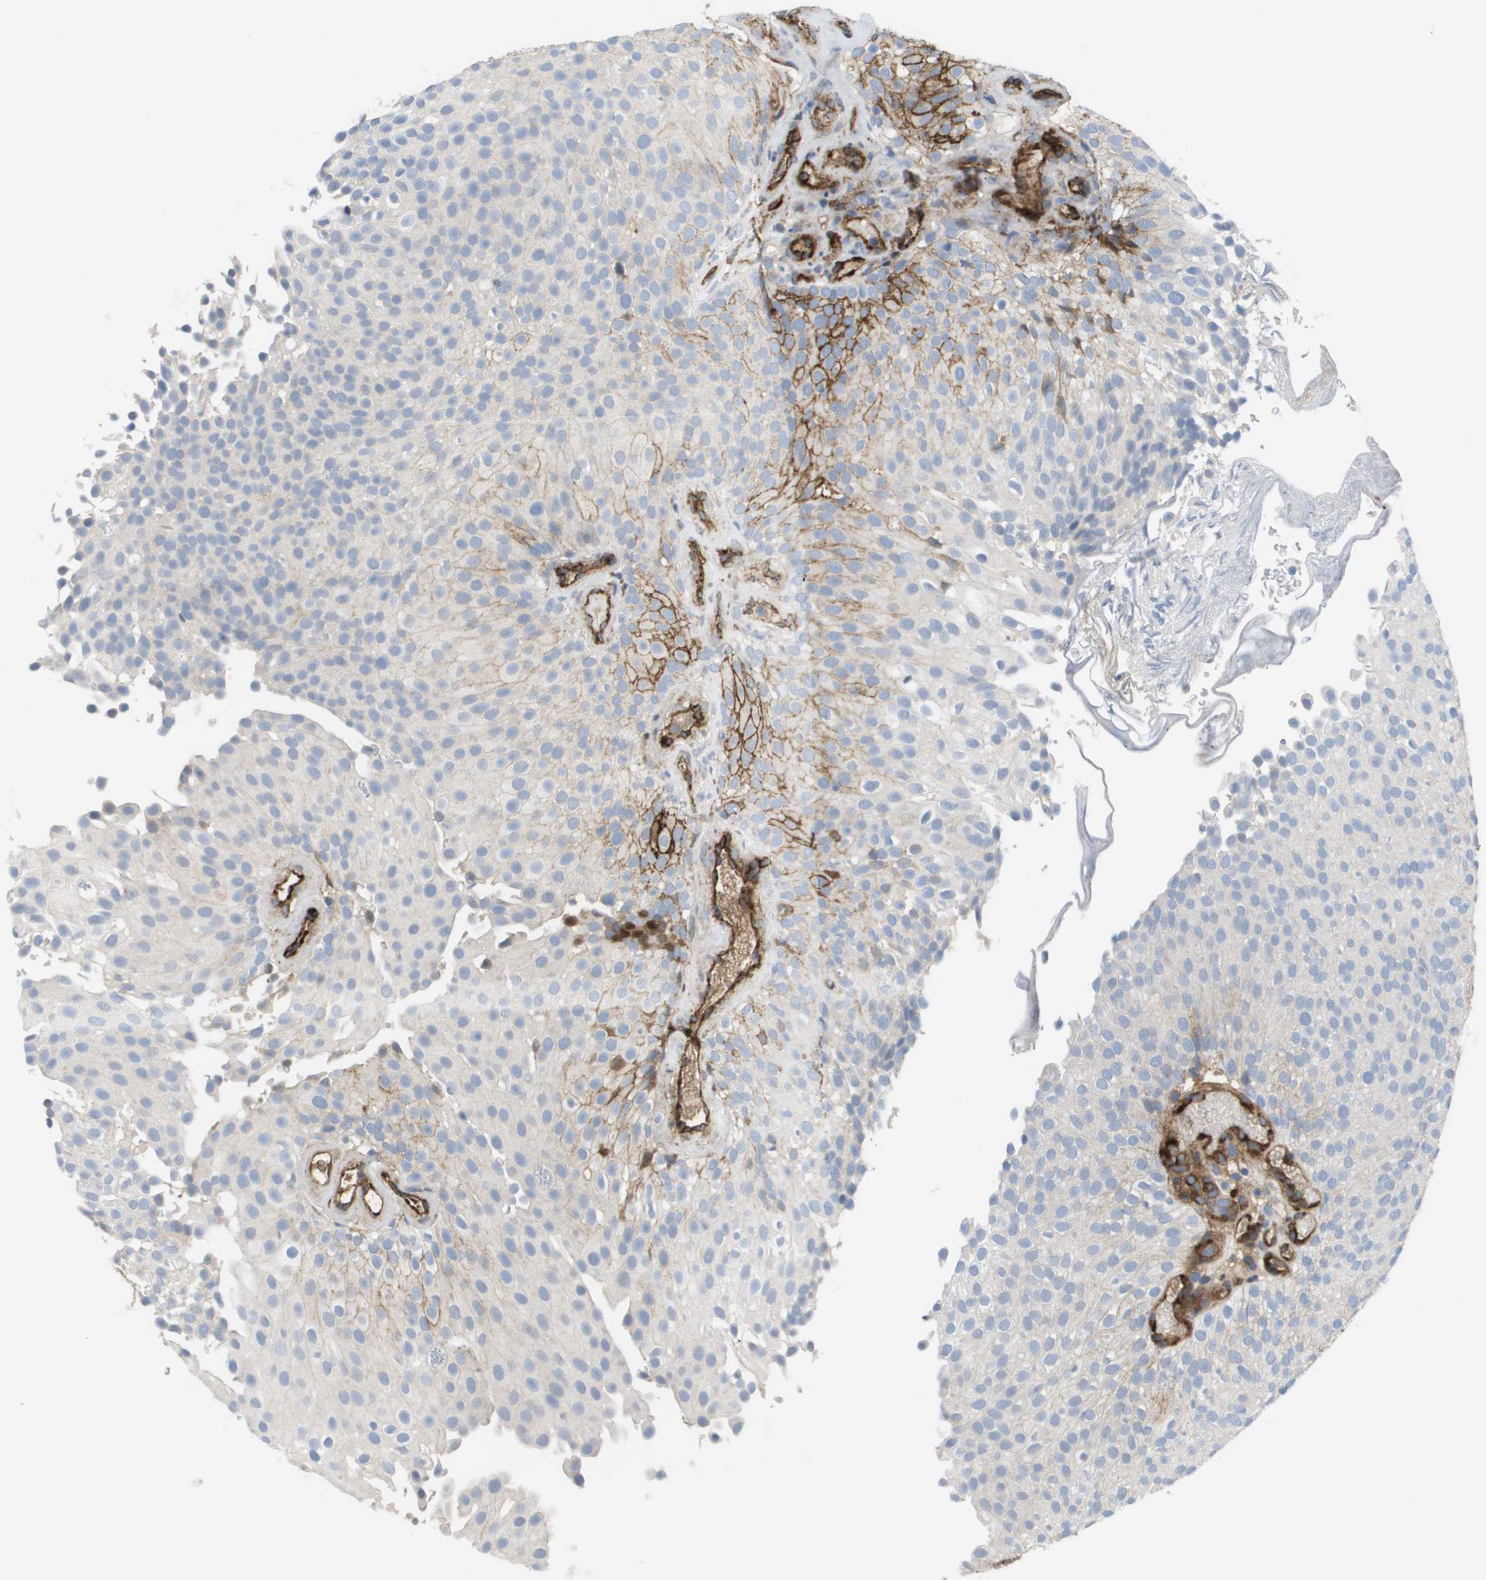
{"staining": {"intensity": "strong", "quantity": "<25%", "location": "cytoplasmic/membranous"}, "tissue": "urothelial cancer", "cell_type": "Tumor cells", "image_type": "cancer", "snomed": [{"axis": "morphology", "description": "Urothelial carcinoma, Low grade"}, {"axis": "topography", "description": "Urinary bladder"}], "caption": "High-power microscopy captured an IHC image of urothelial cancer, revealing strong cytoplasmic/membranous positivity in approximately <25% of tumor cells.", "gene": "ANGPT2", "patient": {"sex": "male", "age": 78}}